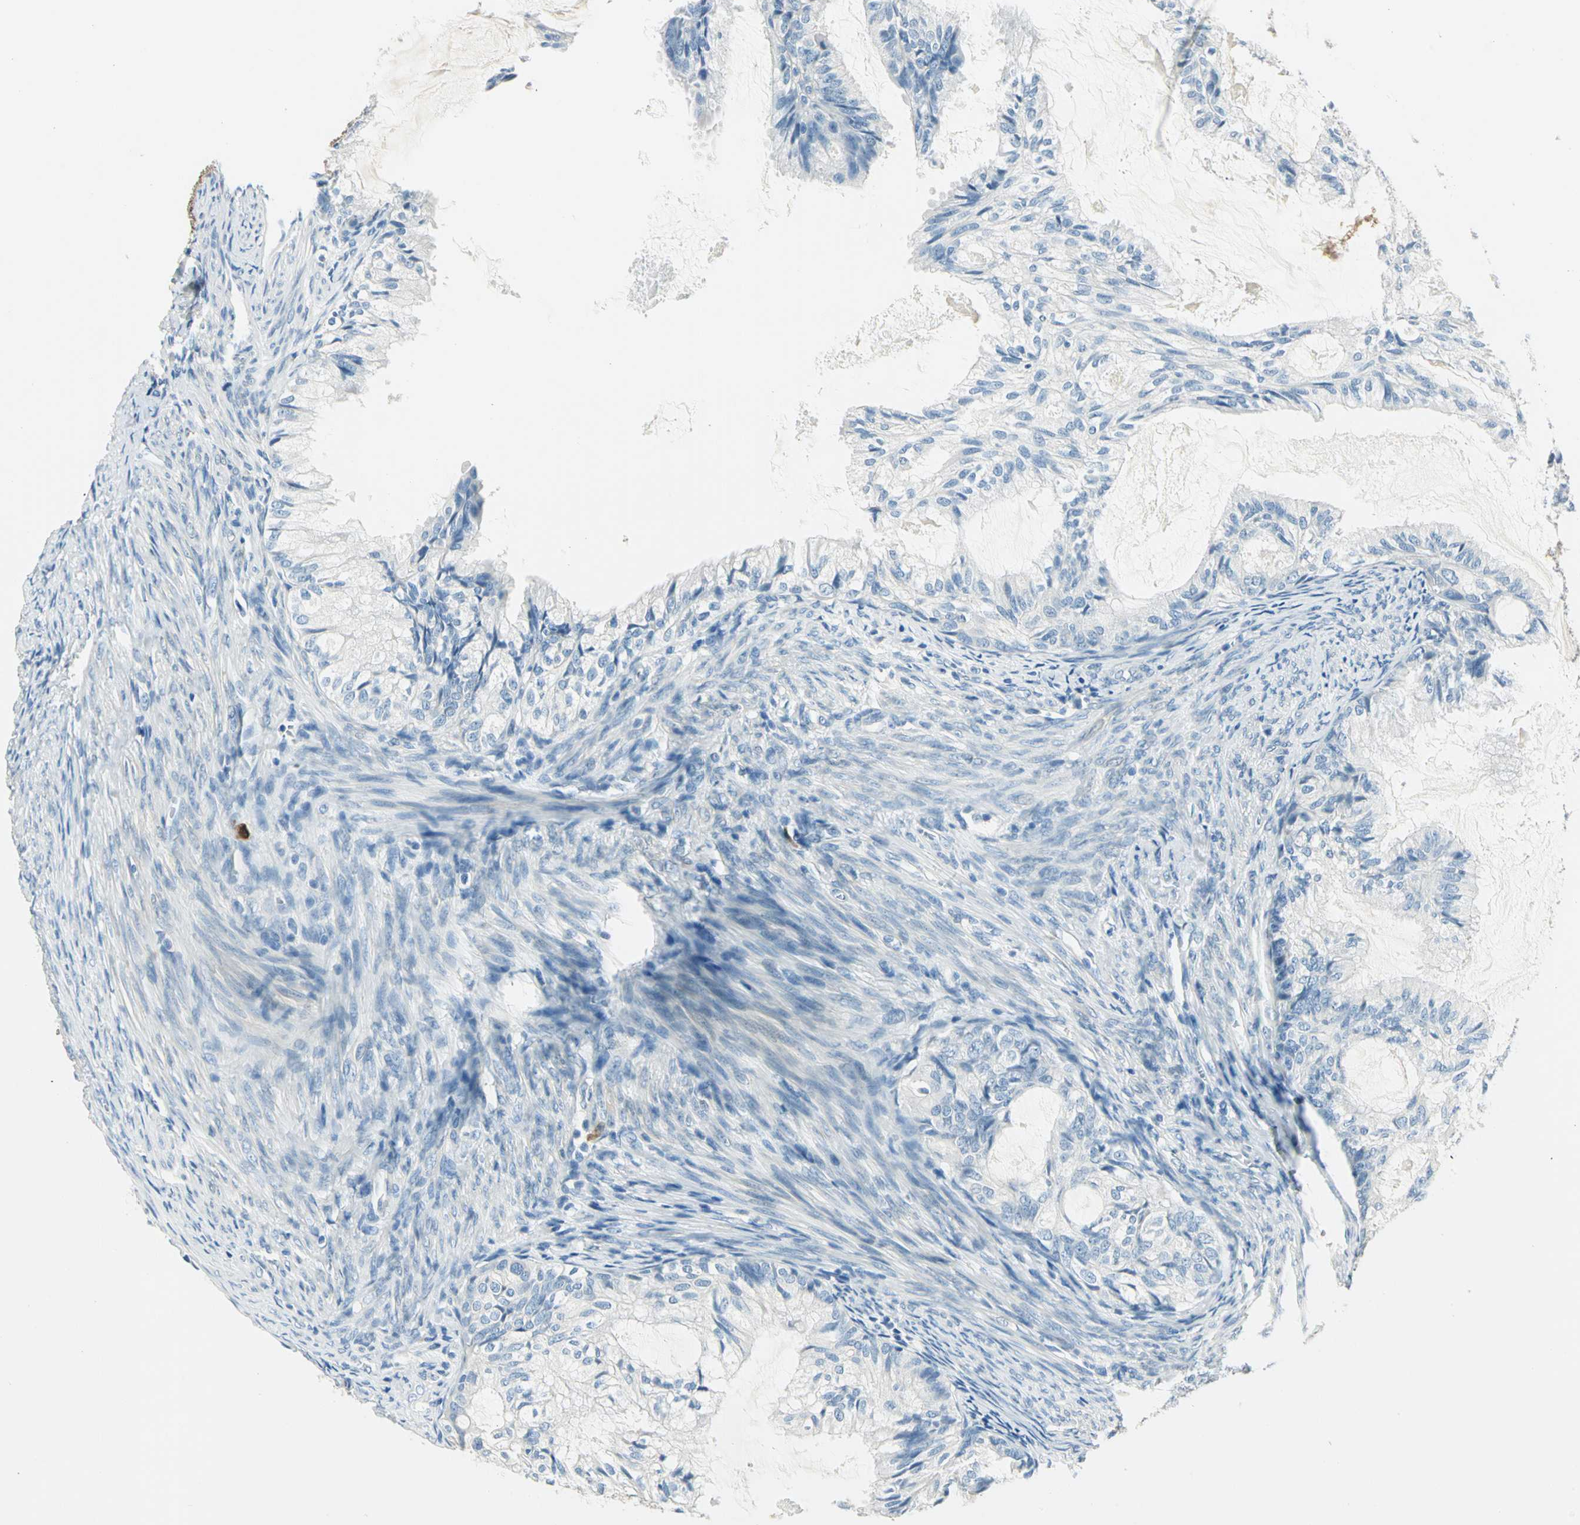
{"staining": {"intensity": "negative", "quantity": "none", "location": "none"}, "tissue": "cervical cancer", "cell_type": "Tumor cells", "image_type": "cancer", "snomed": [{"axis": "morphology", "description": "Normal tissue, NOS"}, {"axis": "morphology", "description": "Adenocarcinoma, NOS"}, {"axis": "topography", "description": "Cervix"}, {"axis": "topography", "description": "Endometrium"}], "caption": "Tumor cells show no significant protein staining in cervical cancer (adenocarcinoma).", "gene": "UCHL1", "patient": {"sex": "female", "age": 86}}